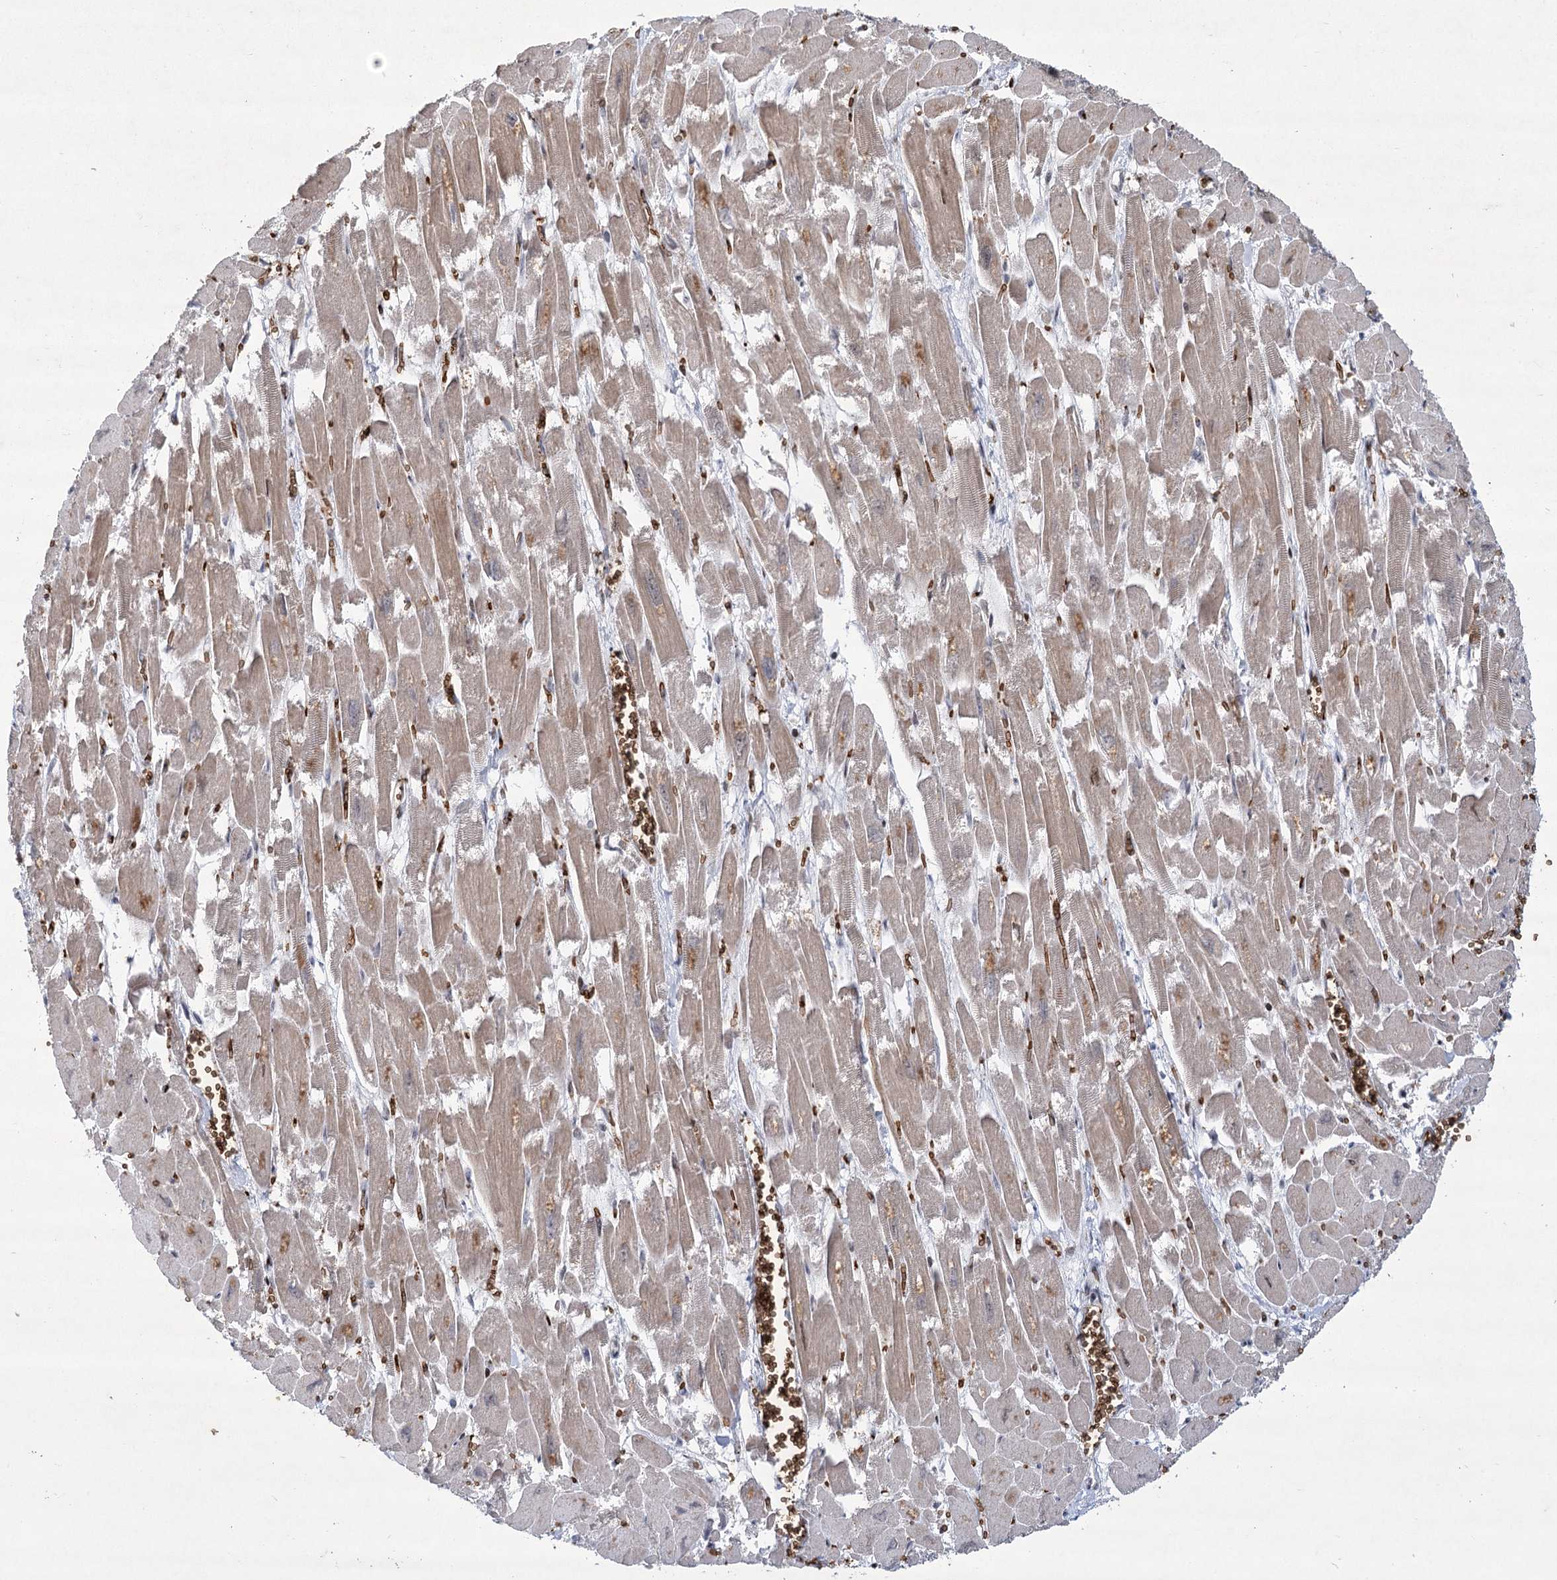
{"staining": {"intensity": "weak", "quantity": ">75%", "location": "cytoplasmic/membranous"}, "tissue": "heart muscle", "cell_type": "Cardiomyocytes", "image_type": "normal", "snomed": [{"axis": "morphology", "description": "Normal tissue, NOS"}, {"axis": "topography", "description": "Heart"}], "caption": "Immunohistochemistry micrograph of unremarkable heart muscle stained for a protein (brown), which reveals low levels of weak cytoplasmic/membranous staining in approximately >75% of cardiomyocytes.", "gene": "NSMCE4A", "patient": {"sex": "male", "age": 54}}